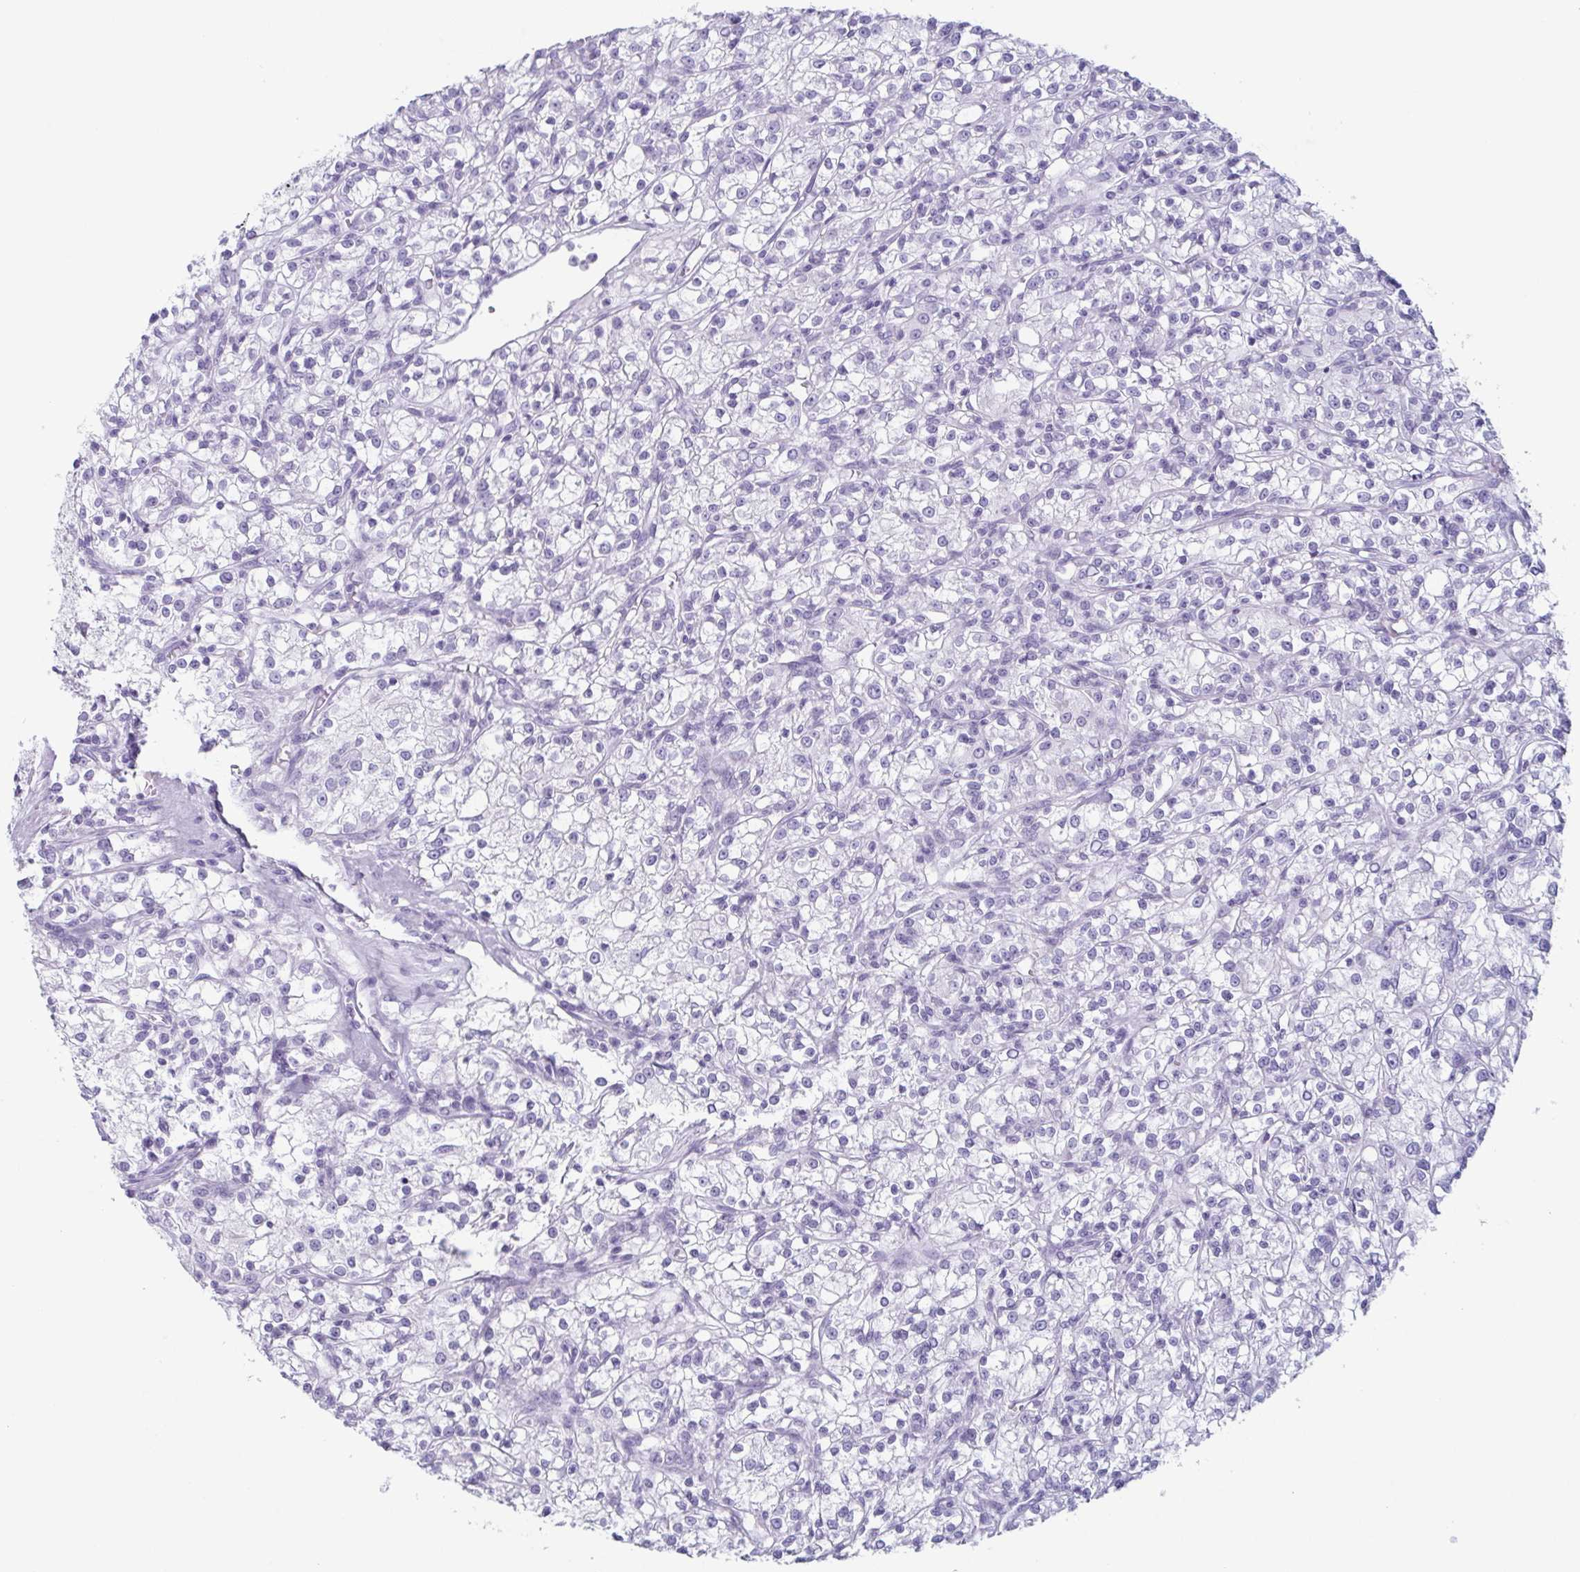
{"staining": {"intensity": "negative", "quantity": "none", "location": "none"}, "tissue": "renal cancer", "cell_type": "Tumor cells", "image_type": "cancer", "snomed": [{"axis": "morphology", "description": "Adenocarcinoma, NOS"}, {"axis": "topography", "description": "Kidney"}], "caption": "Renal adenocarcinoma was stained to show a protein in brown. There is no significant positivity in tumor cells. The staining was performed using DAB (3,3'-diaminobenzidine) to visualize the protein expression in brown, while the nuclei were stained in blue with hematoxylin (Magnification: 20x).", "gene": "ENKUR", "patient": {"sex": "female", "age": 59}}